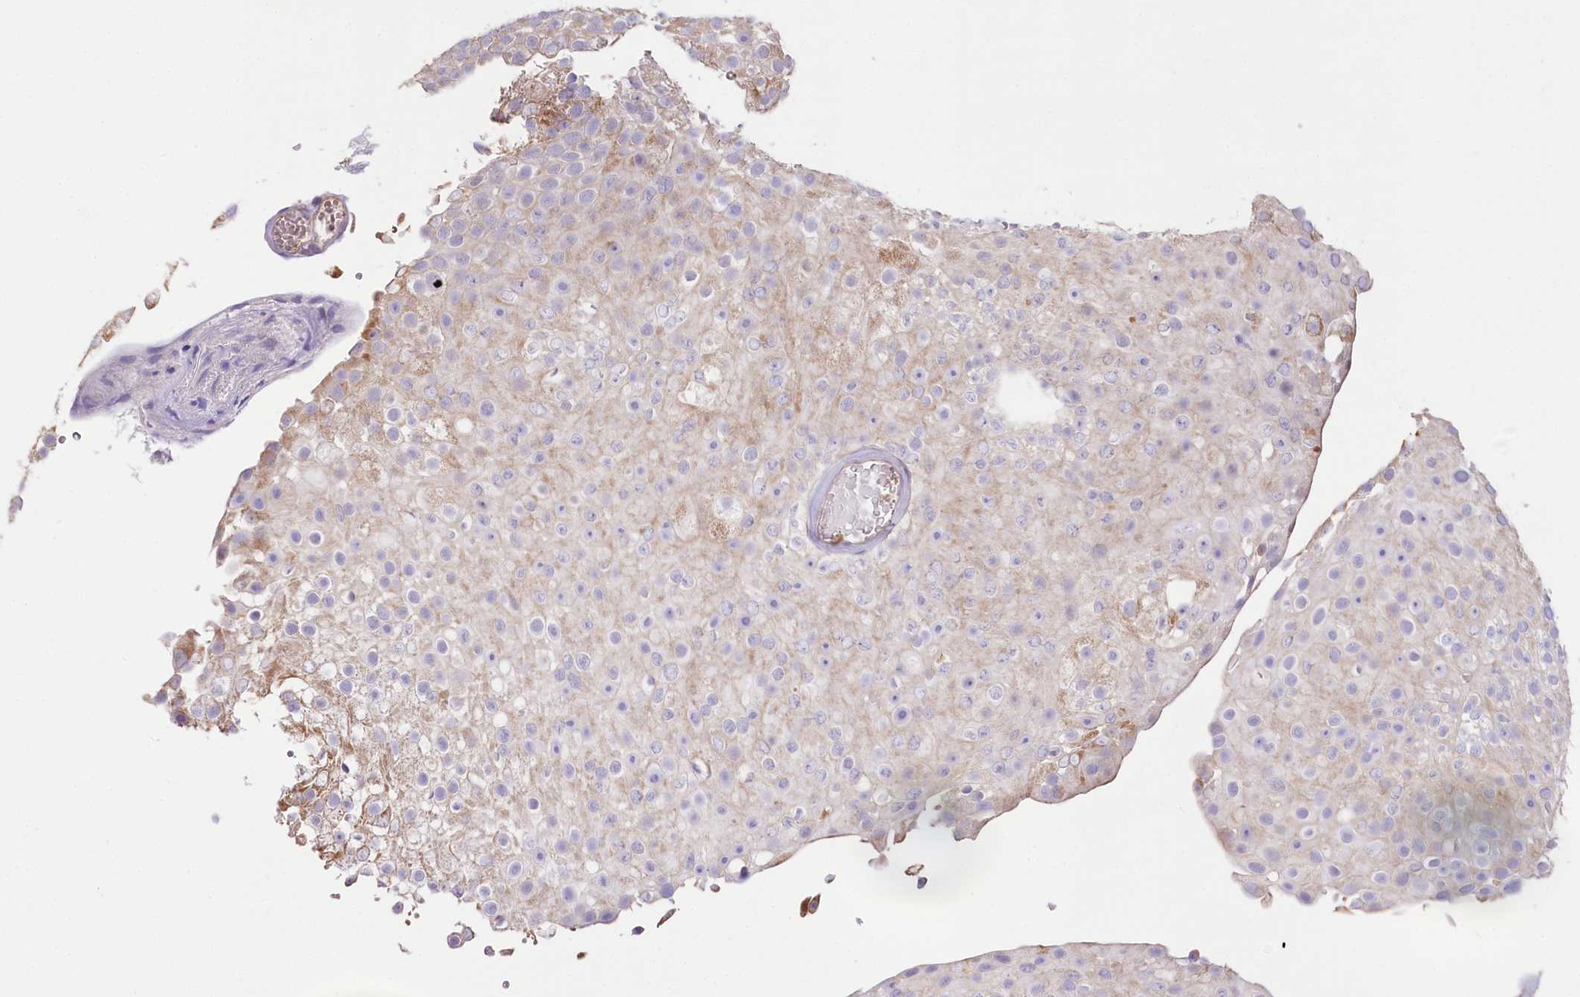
{"staining": {"intensity": "weak", "quantity": "<25%", "location": "cytoplasmic/membranous"}, "tissue": "urothelial cancer", "cell_type": "Tumor cells", "image_type": "cancer", "snomed": [{"axis": "morphology", "description": "Urothelial carcinoma, Low grade"}, {"axis": "topography", "description": "Urinary bladder"}], "caption": "High power microscopy photomicrograph of an IHC photomicrograph of urothelial cancer, revealing no significant positivity in tumor cells.", "gene": "SLC6A11", "patient": {"sex": "male", "age": 78}}